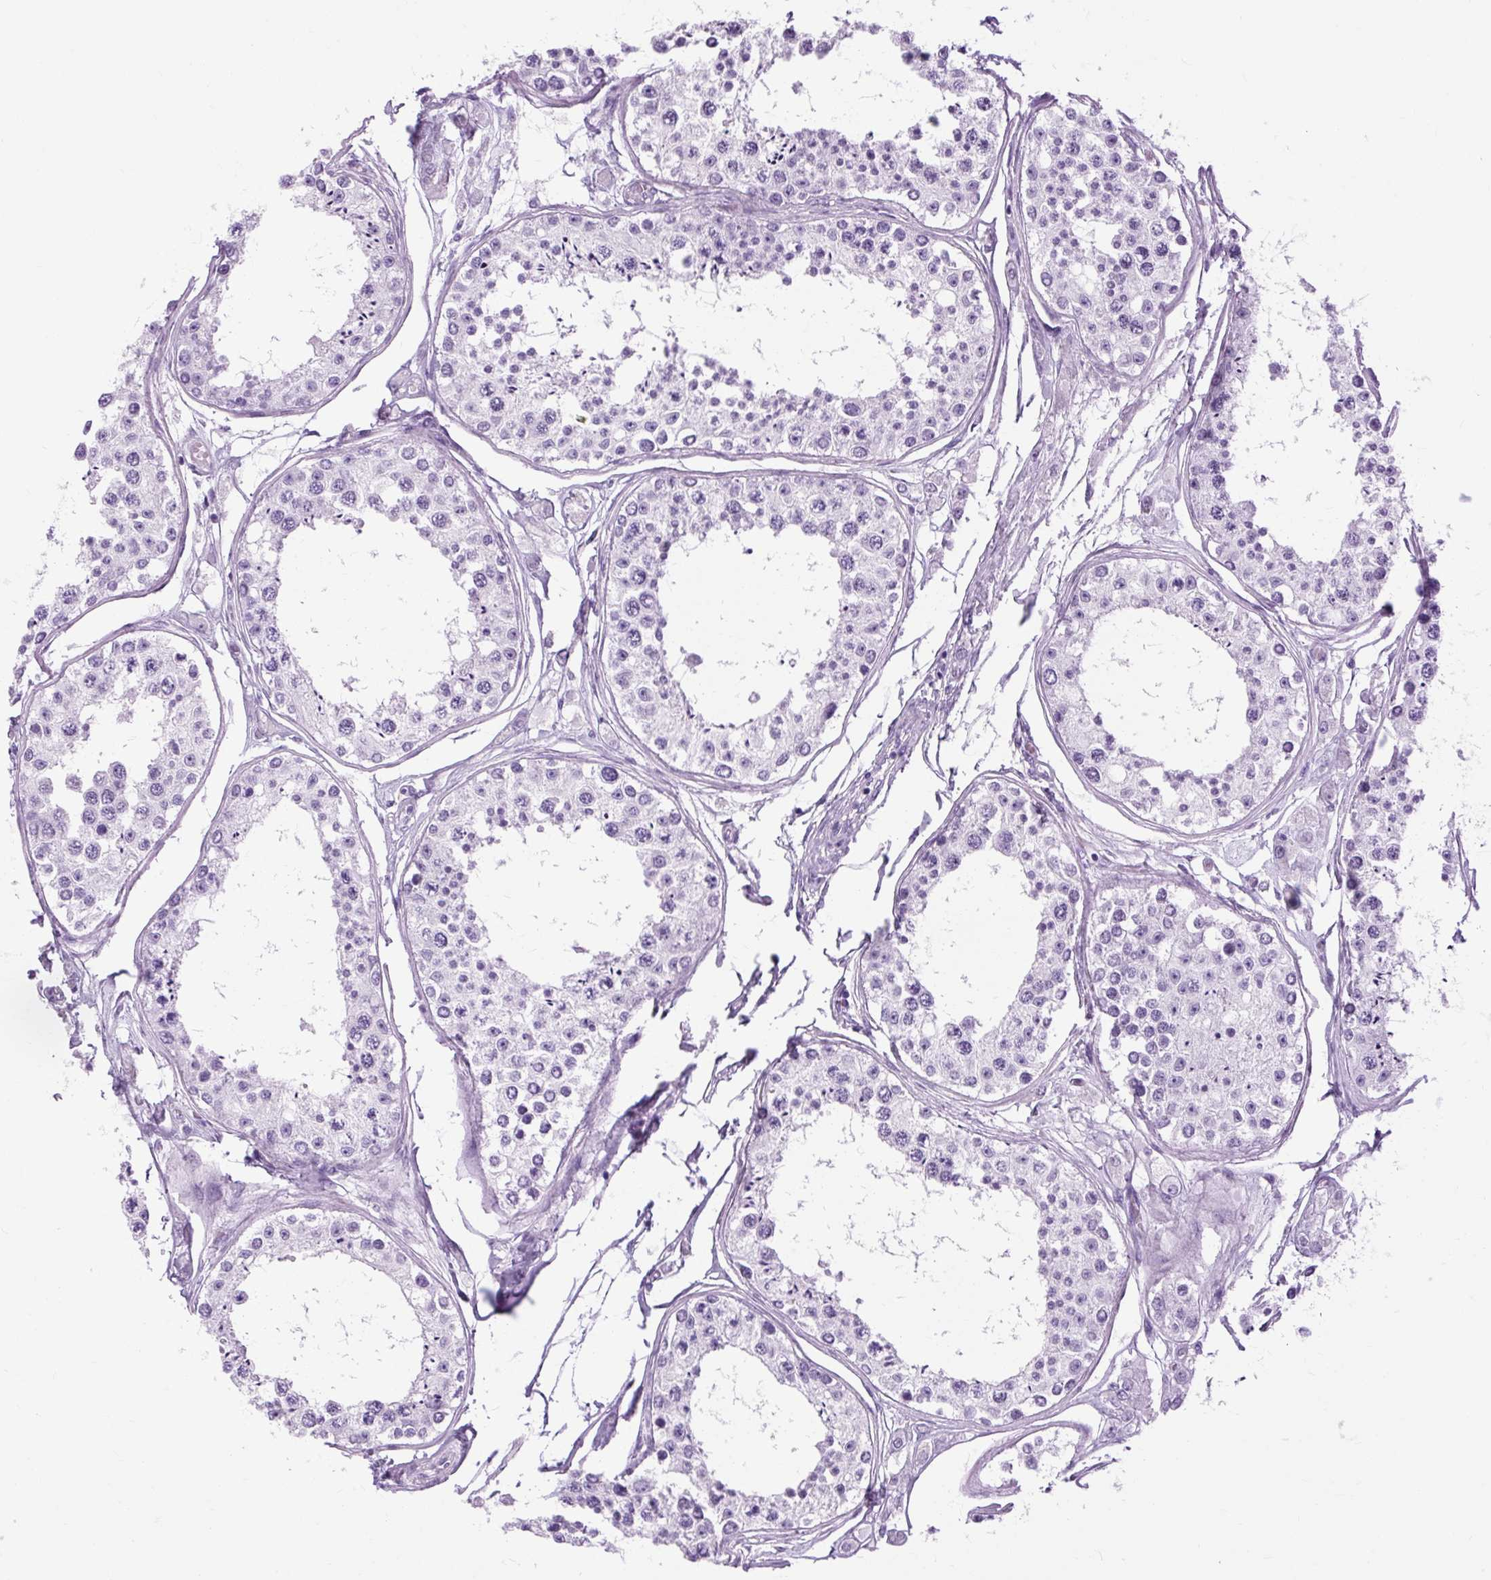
{"staining": {"intensity": "negative", "quantity": "none", "location": "none"}, "tissue": "testis", "cell_type": "Cells in seminiferous ducts", "image_type": "normal", "snomed": [{"axis": "morphology", "description": "Normal tissue, NOS"}, {"axis": "topography", "description": "Testis"}], "caption": "This is a histopathology image of IHC staining of unremarkable testis, which shows no positivity in cells in seminiferous ducts.", "gene": "OOEP", "patient": {"sex": "male", "age": 25}}